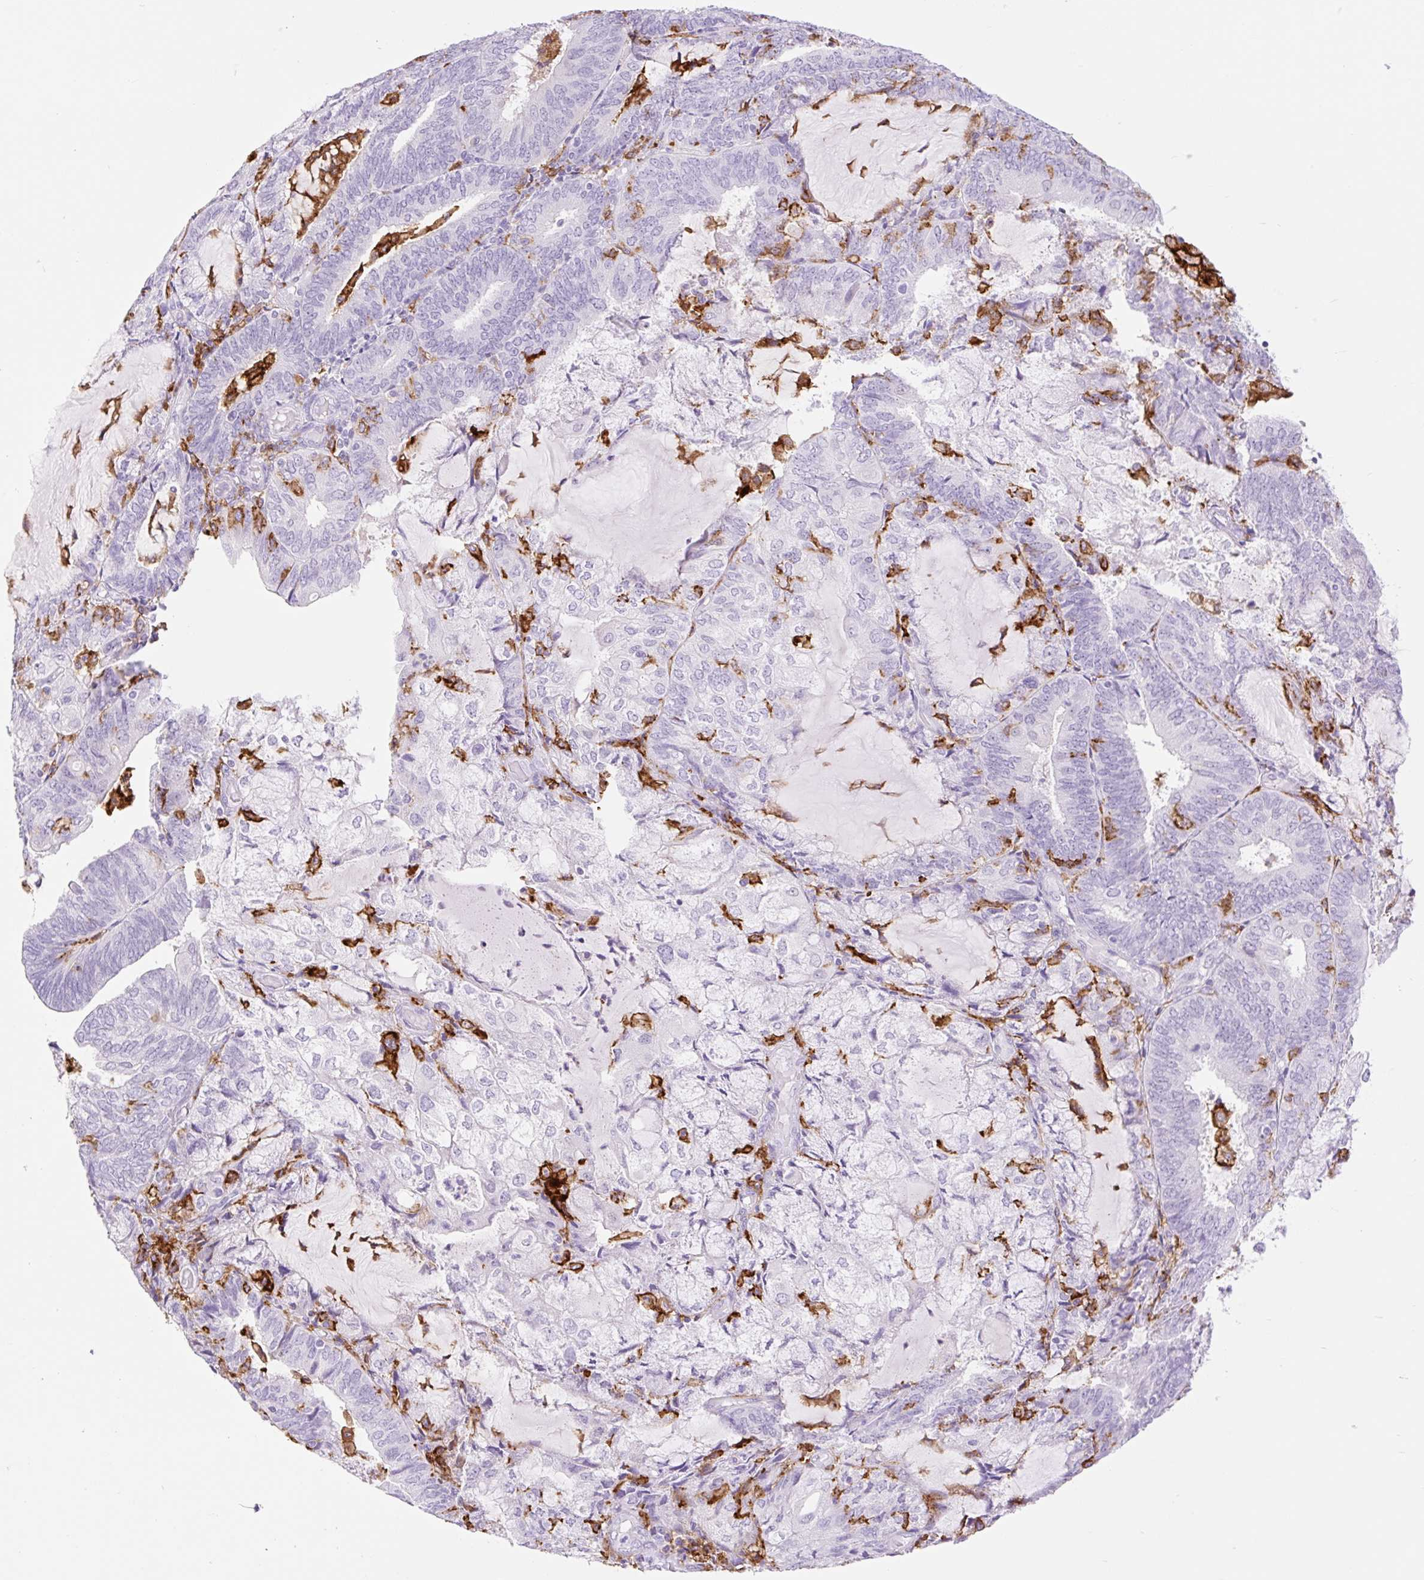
{"staining": {"intensity": "negative", "quantity": "none", "location": "none"}, "tissue": "endometrial cancer", "cell_type": "Tumor cells", "image_type": "cancer", "snomed": [{"axis": "morphology", "description": "Adenocarcinoma, NOS"}, {"axis": "topography", "description": "Endometrium"}], "caption": "DAB immunohistochemical staining of endometrial cancer reveals no significant expression in tumor cells. The staining is performed using DAB brown chromogen with nuclei counter-stained in using hematoxylin.", "gene": "SIGLEC1", "patient": {"sex": "female", "age": 81}}